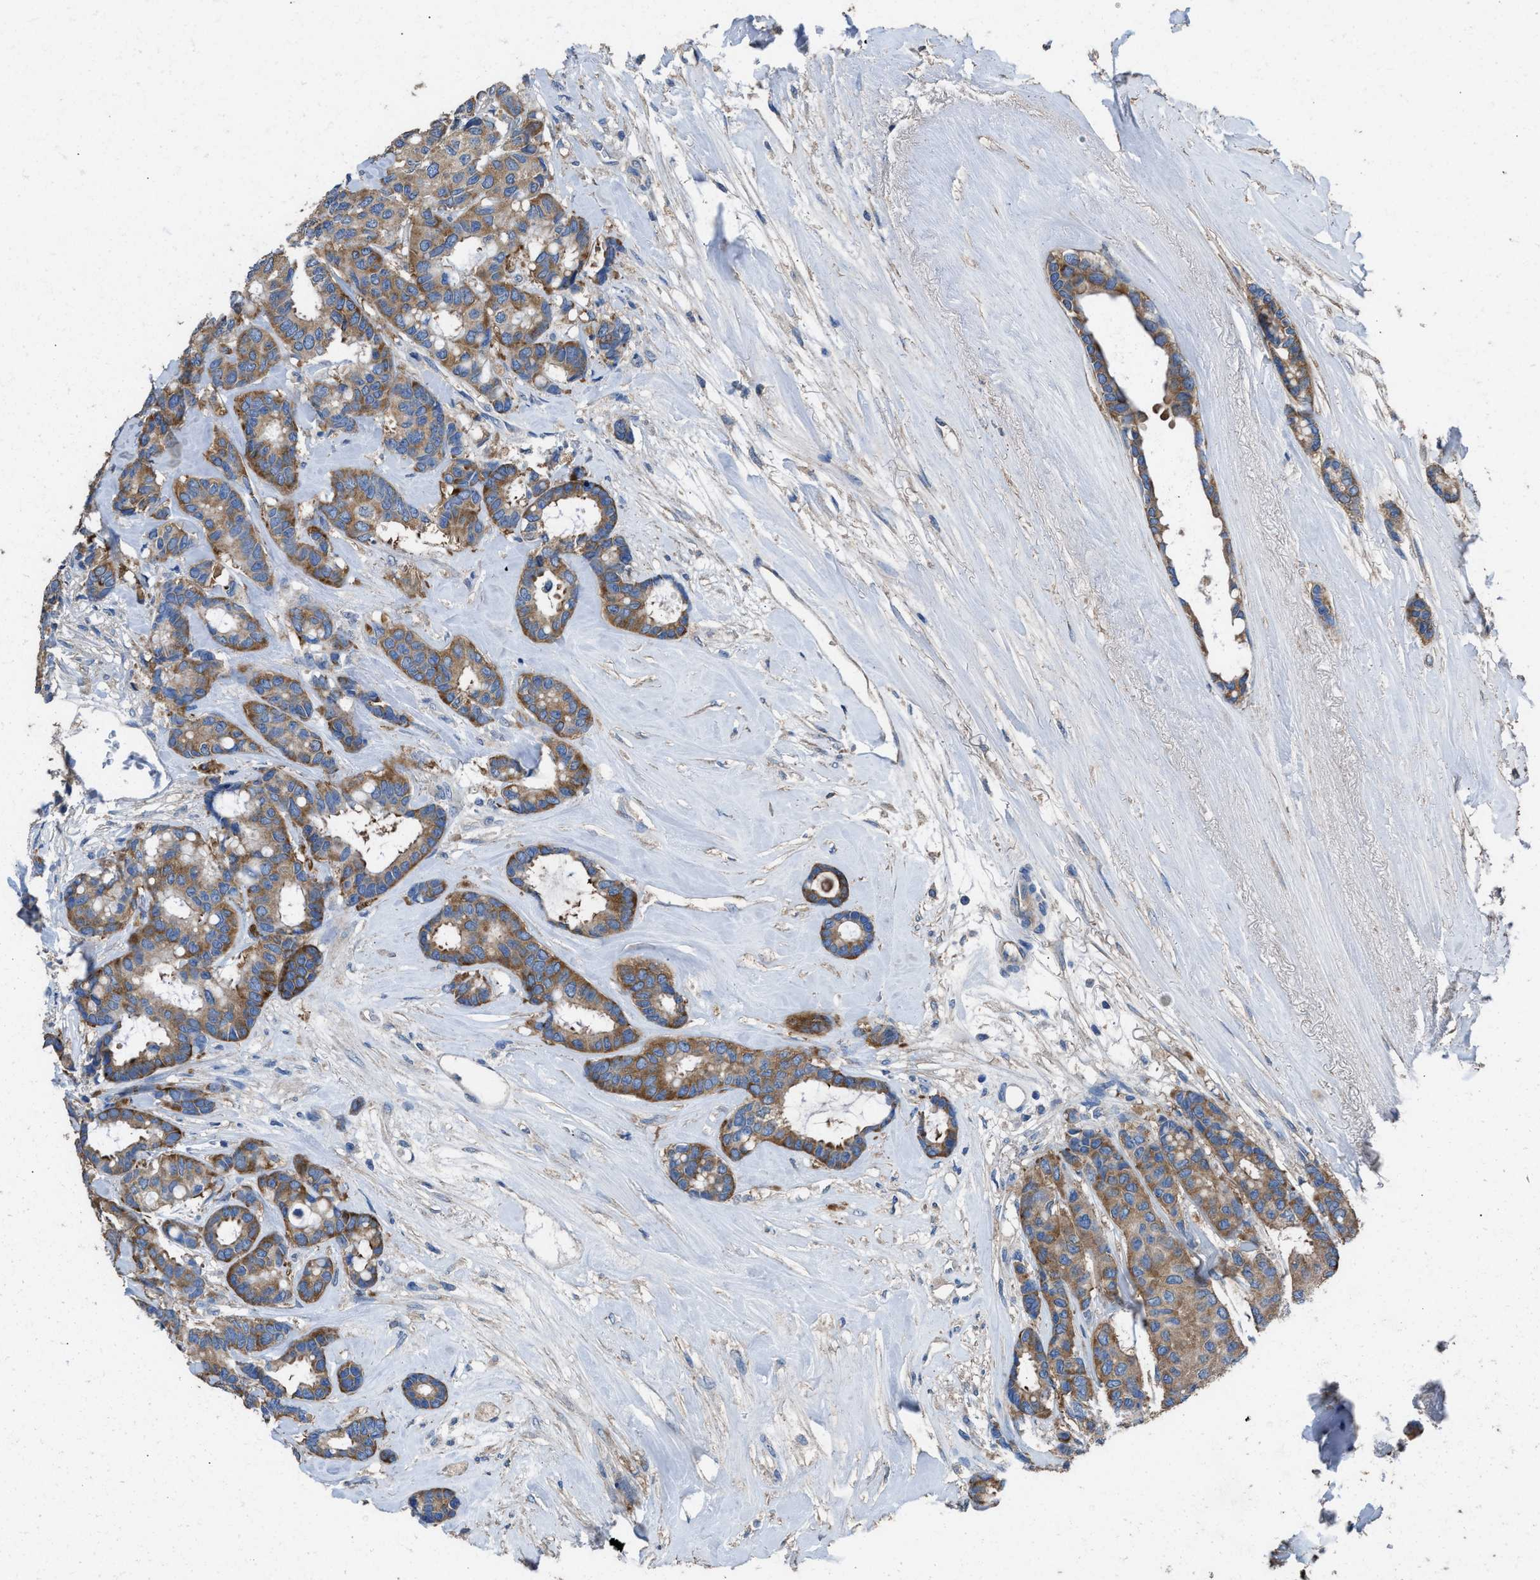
{"staining": {"intensity": "moderate", "quantity": ">75%", "location": "cytoplasmic/membranous"}, "tissue": "breast cancer", "cell_type": "Tumor cells", "image_type": "cancer", "snomed": [{"axis": "morphology", "description": "Duct carcinoma"}, {"axis": "topography", "description": "Breast"}], "caption": "Immunohistochemical staining of human breast cancer reveals moderate cytoplasmic/membranous protein positivity in approximately >75% of tumor cells. The staining is performed using DAB brown chromogen to label protein expression. The nuclei are counter-stained blue using hematoxylin.", "gene": "ITSN1", "patient": {"sex": "female", "age": 87}}